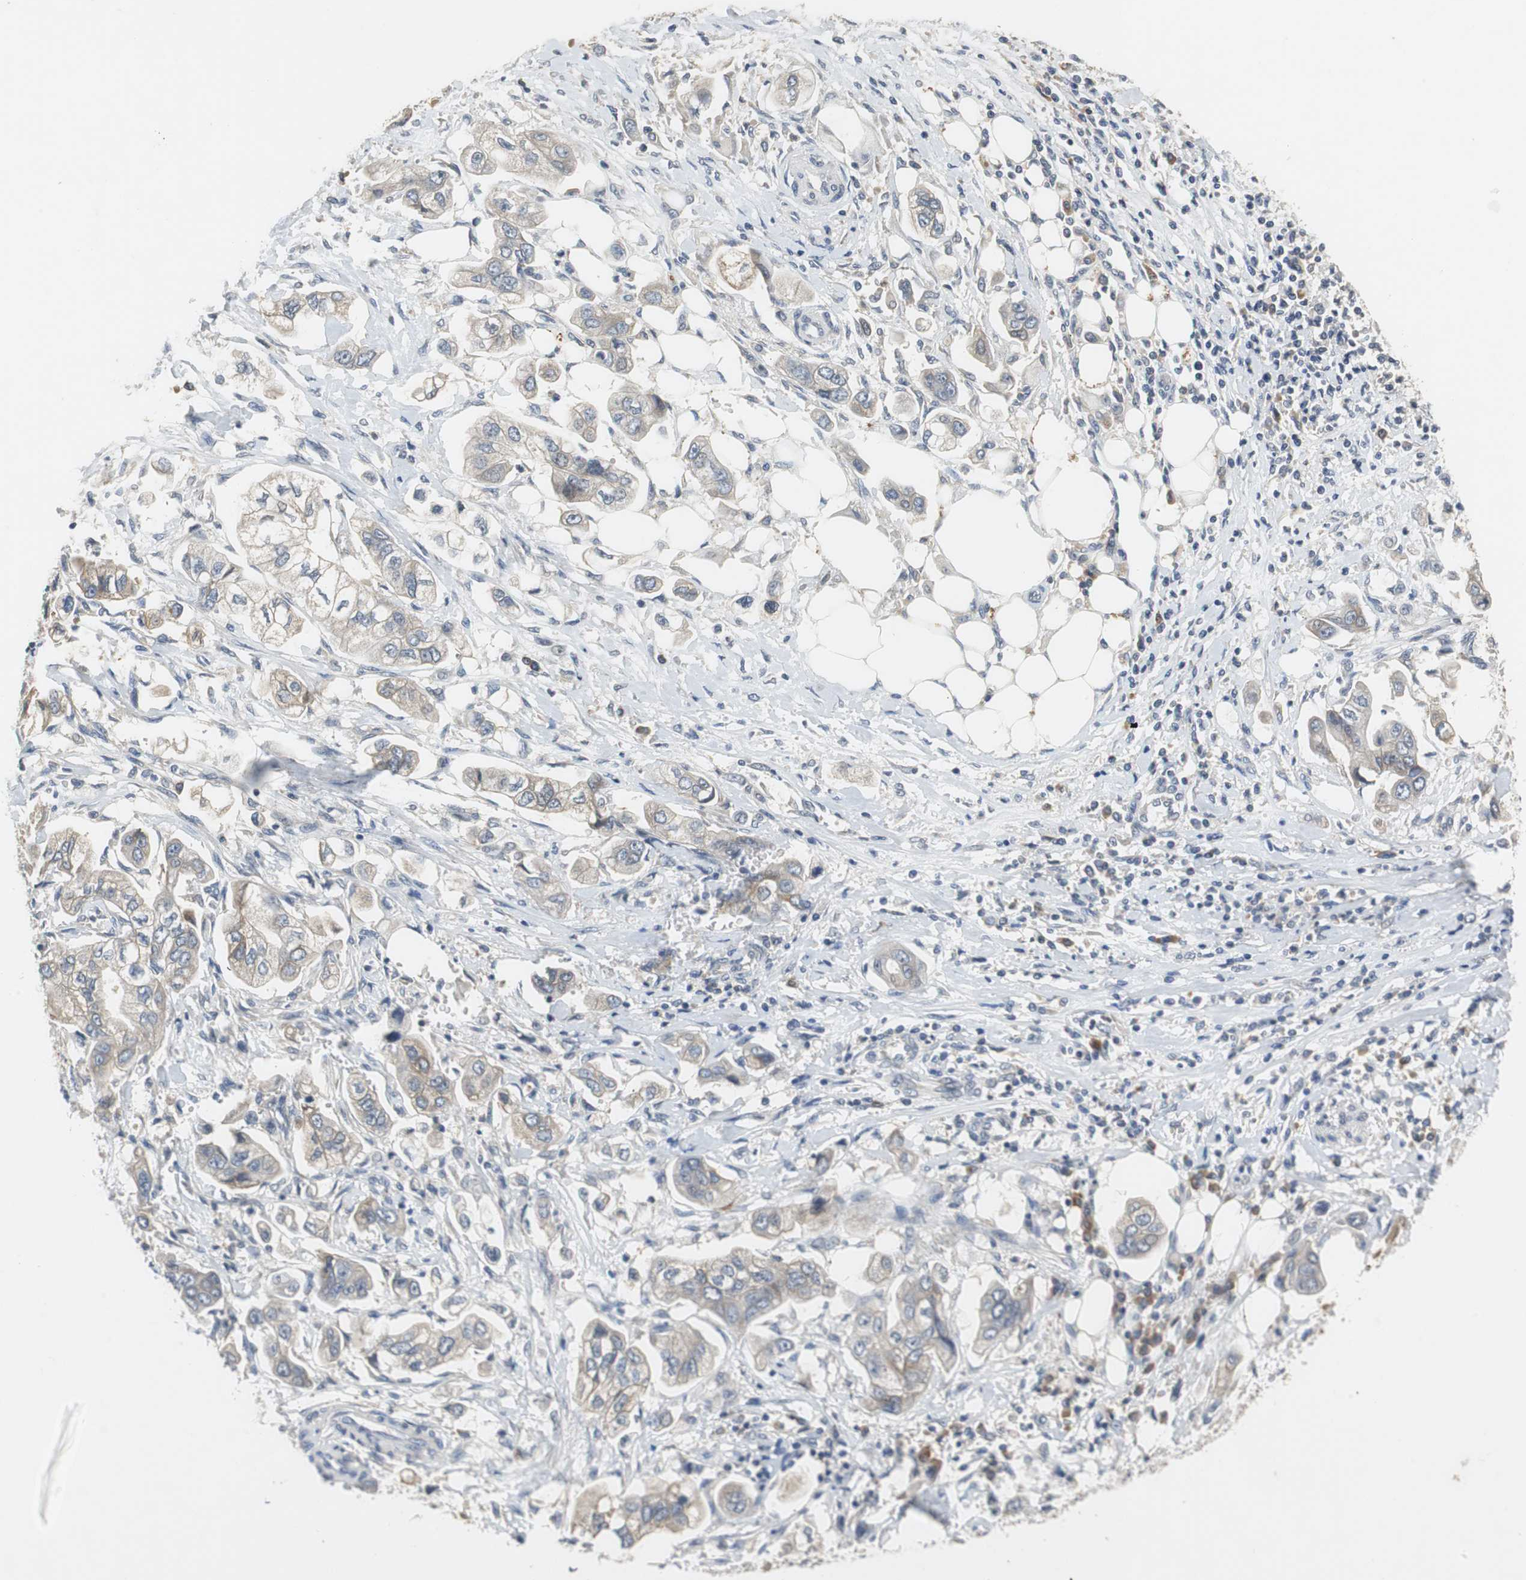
{"staining": {"intensity": "weak", "quantity": "<25%", "location": "cytoplasmic/membranous"}, "tissue": "stomach cancer", "cell_type": "Tumor cells", "image_type": "cancer", "snomed": [{"axis": "morphology", "description": "Adenocarcinoma, NOS"}, {"axis": "topography", "description": "Stomach"}], "caption": "IHC photomicrograph of neoplastic tissue: human stomach adenocarcinoma stained with DAB exhibits no significant protein staining in tumor cells. (DAB (3,3'-diaminobenzidine) immunohistochemistry visualized using brightfield microscopy, high magnification).", "gene": "GLCCI1", "patient": {"sex": "male", "age": 62}}